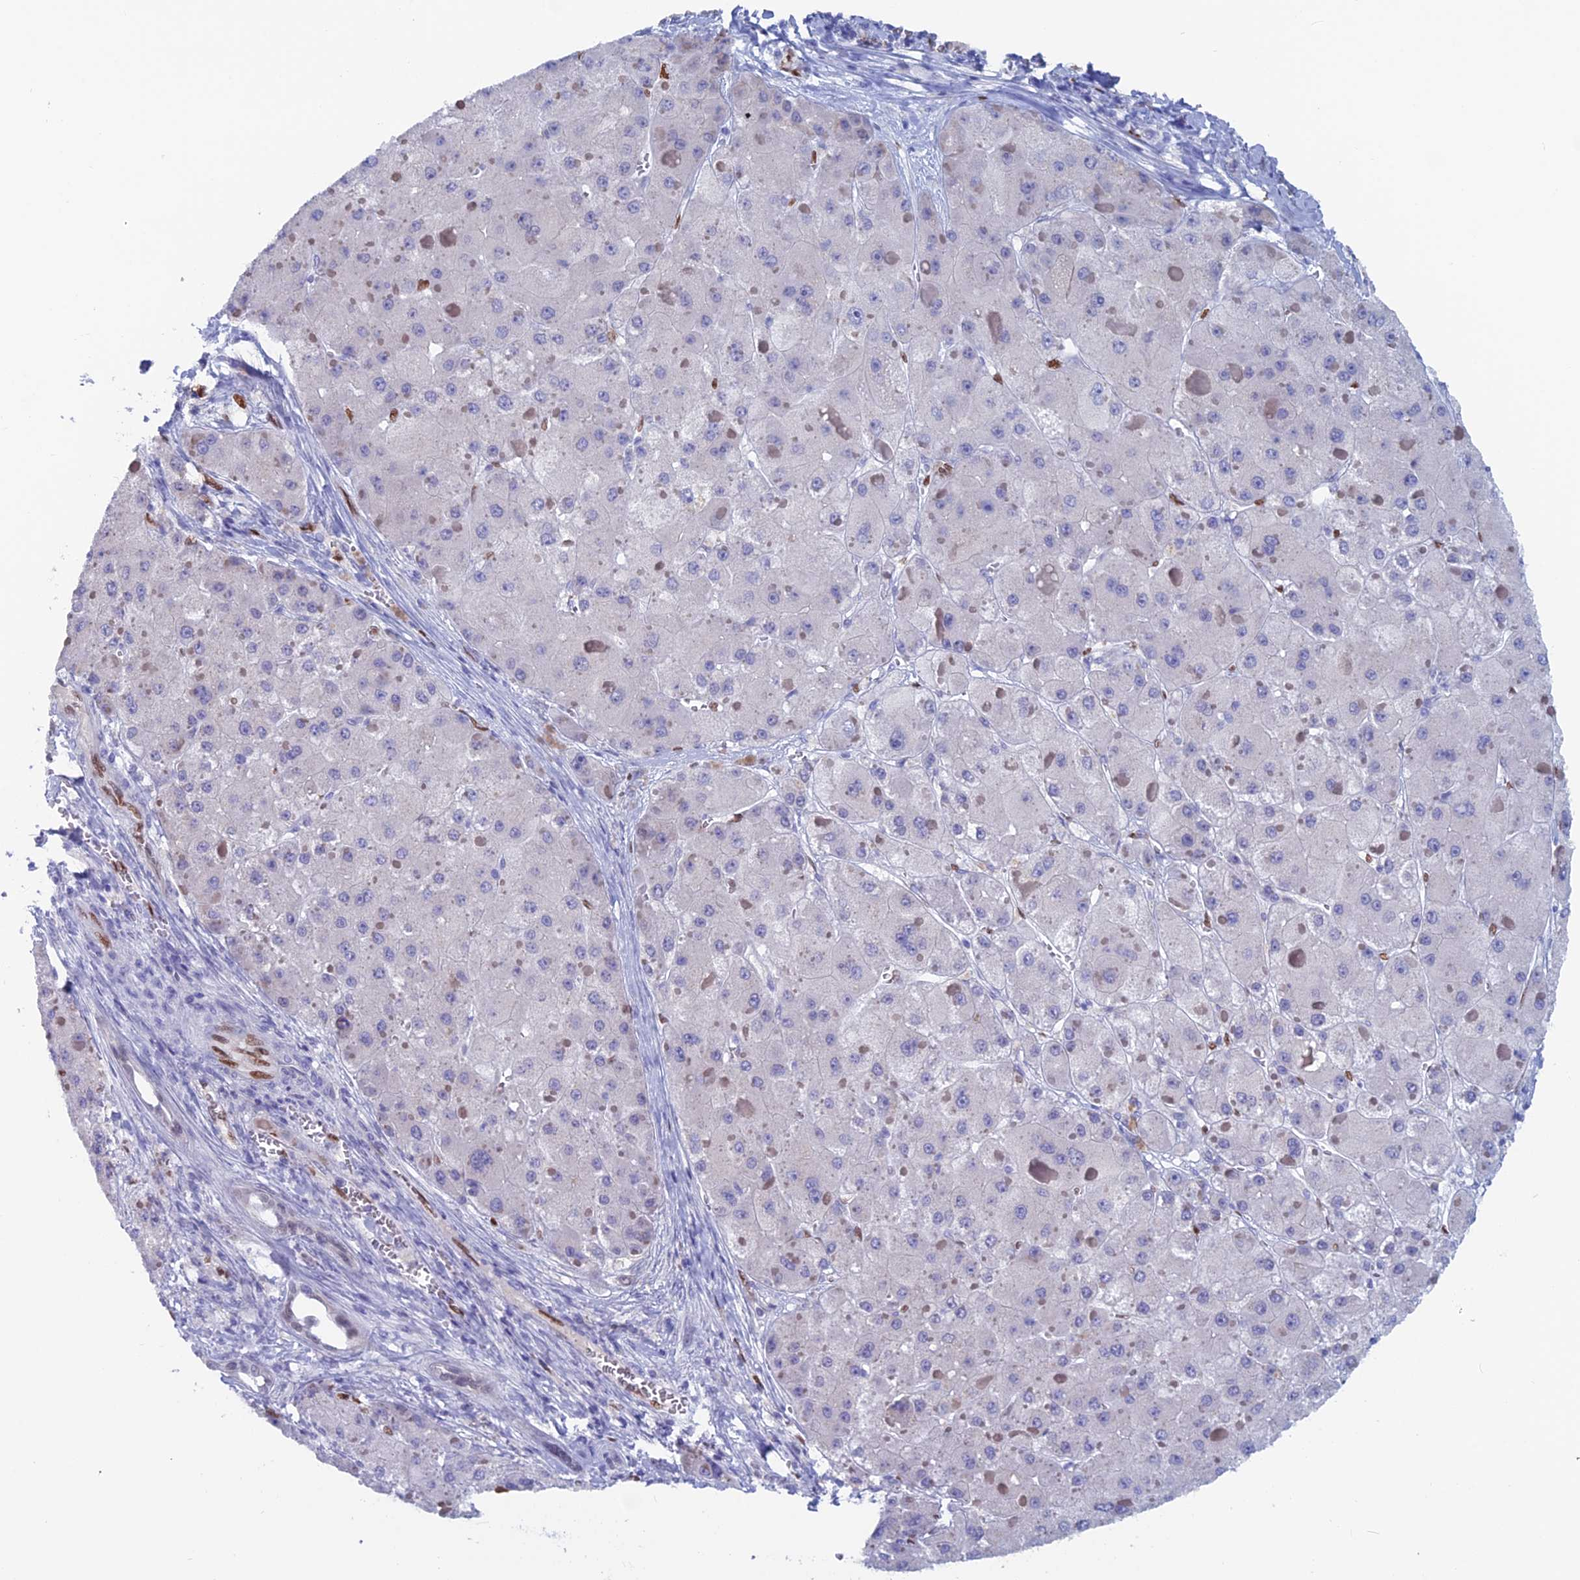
{"staining": {"intensity": "negative", "quantity": "none", "location": "none"}, "tissue": "liver cancer", "cell_type": "Tumor cells", "image_type": "cancer", "snomed": [{"axis": "morphology", "description": "Carcinoma, Hepatocellular, NOS"}, {"axis": "topography", "description": "Liver"}], "caption": "This photomicrograph is of liver hepatocellular carcinoma stained with immunohistochemistry to label a protein in brown with the nuclei are counter-stained blue. There is no positivity in tumor cells.", "gene": "NOL4L", "patient": {"sex": "female", "age": 73}}